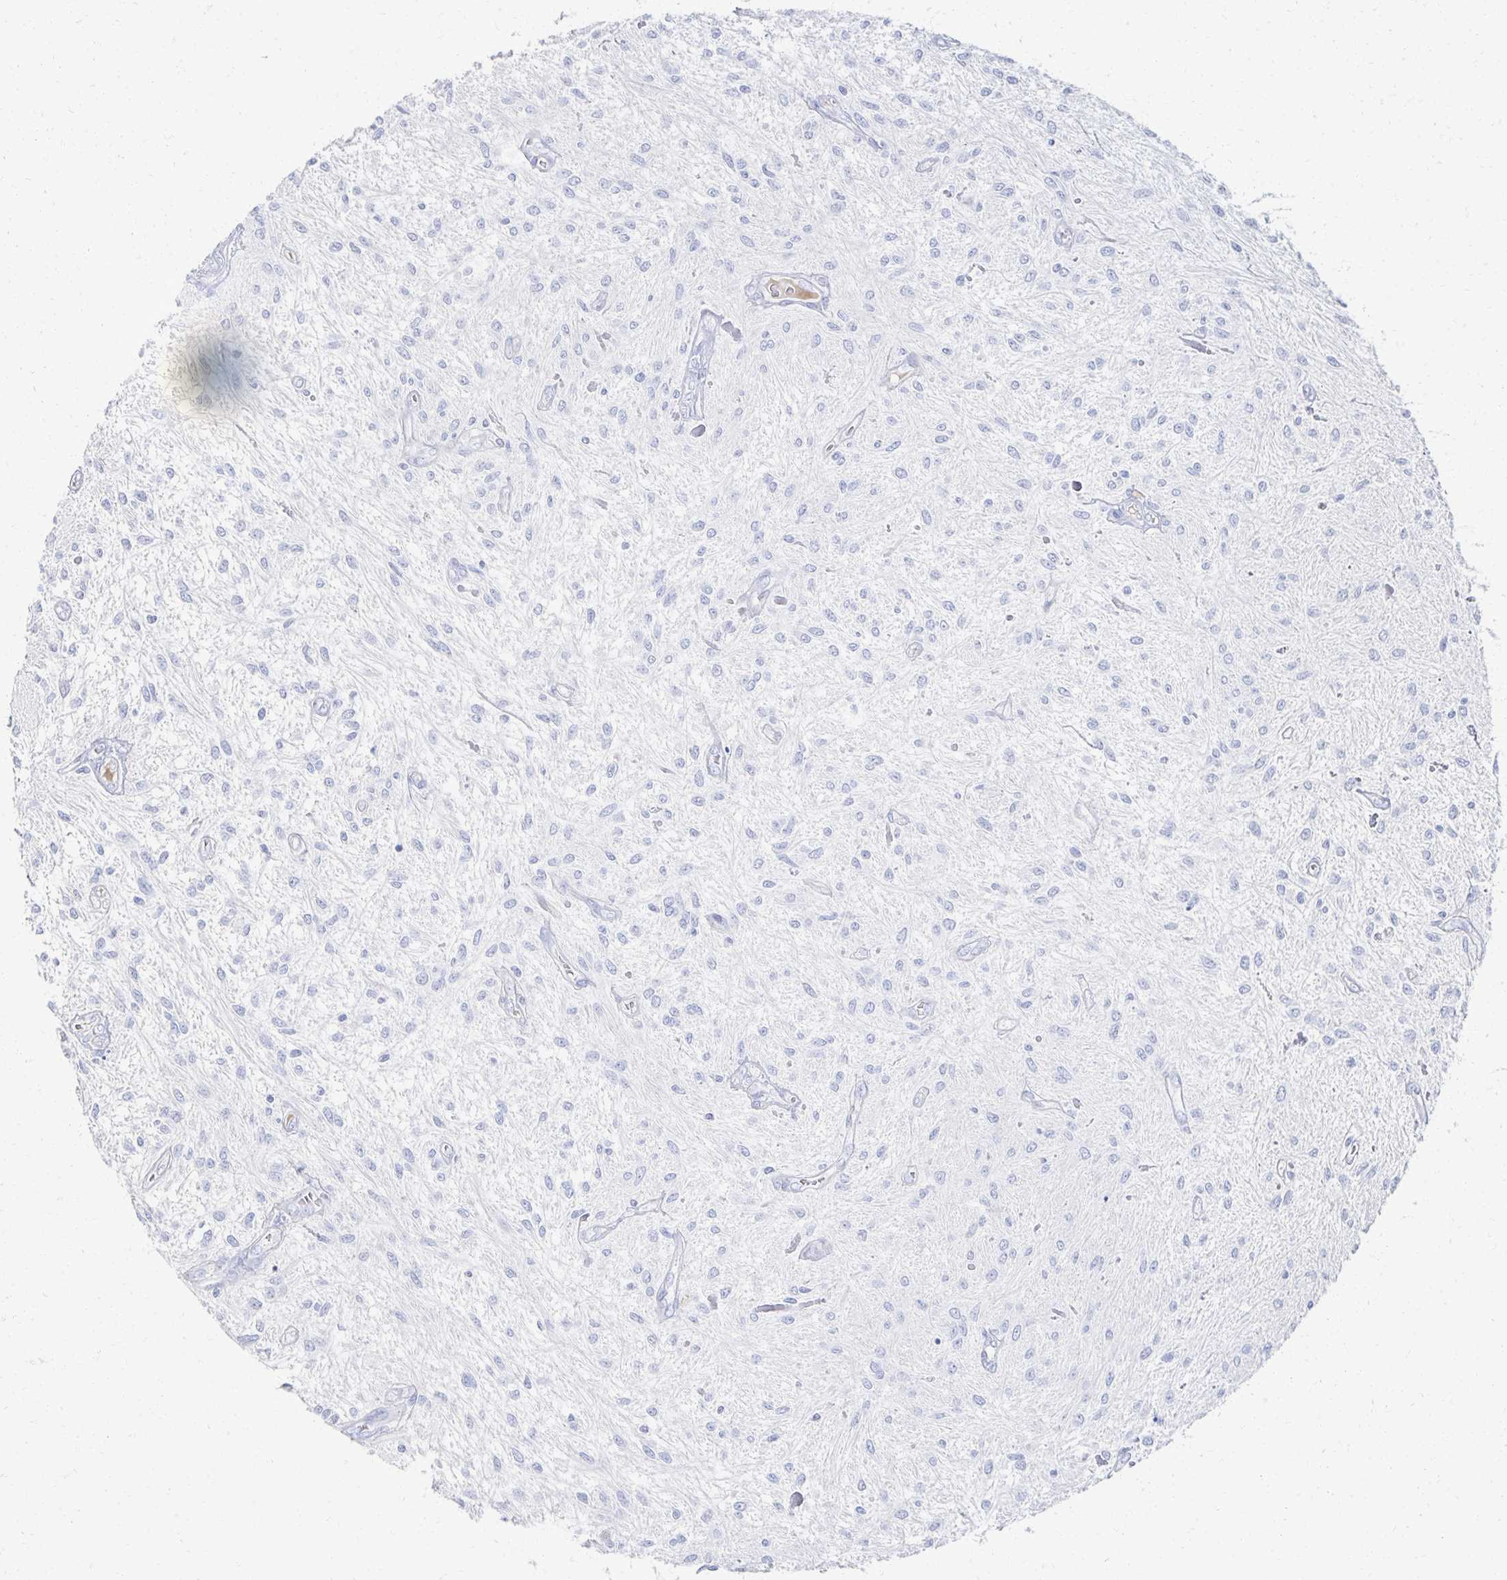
{"staining": {"intensity": "negative", "quantity": "none", "location": "none"}, "tissue": "glioma", "cell_type": "Tumor cells", "image_type": "cancer", "snomed": [{"axis": "morphology", "description": "Glioma, malignant, Low grade"}, {"axis": "topography", "description": "Cerebellum"}], "caption": "Tumor cells are negative for protein expression in human glioma.", "gene": "PRR20A", "patient": {"sex": "female", "age": 14}}